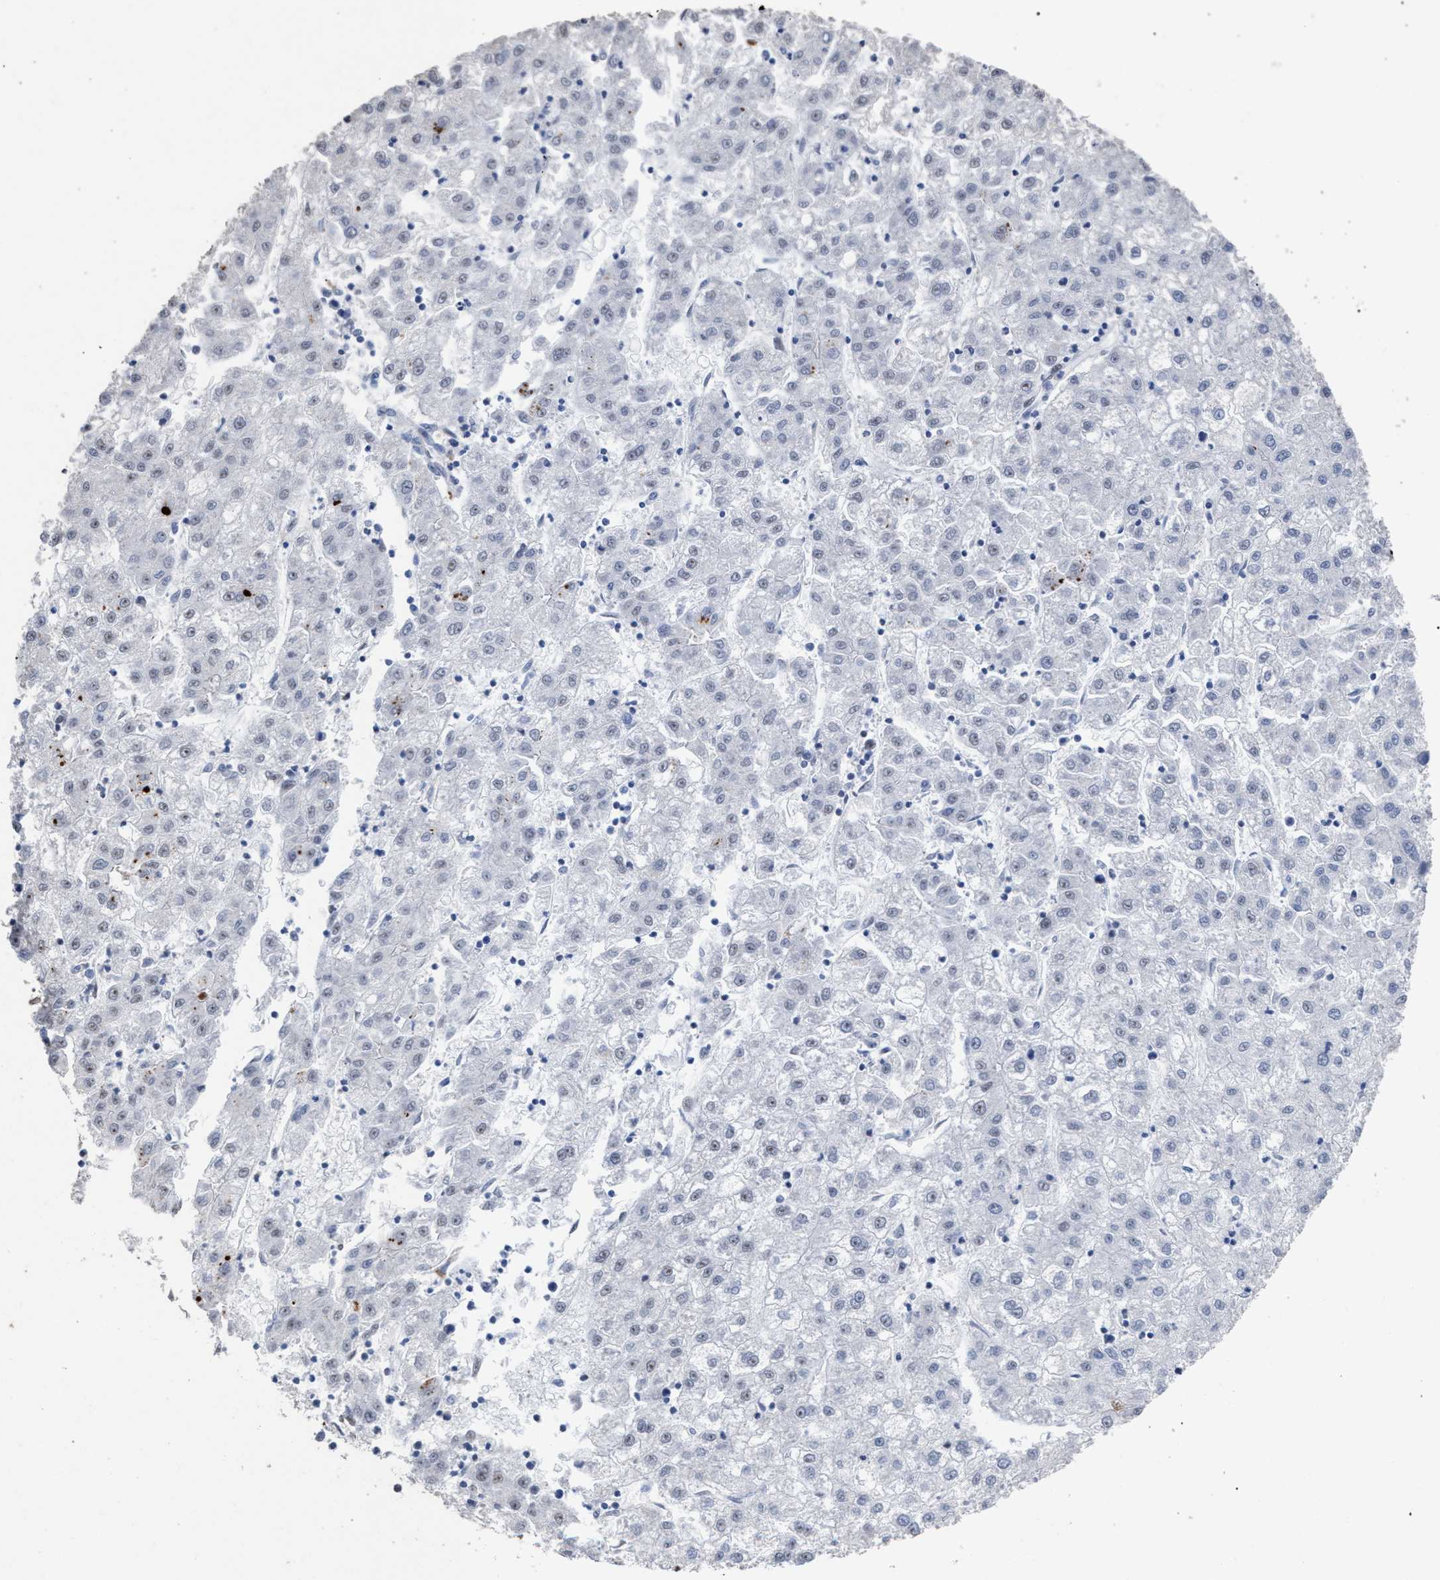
{"staining": {"intensity": "negative", "quantity": "none", "location": "none"}, "tissue": "liver cancer", "cell_type": "Tumor cells", "image_type": "cancer", "snomed": [{"axis": "morphology", "description": "Carcinoma, Hepatocellular, NOS"}, {"axis": "topography", "description": "Liver"}], "caption": "An image of human liver hepatocellular carcinoma is negative for staining in tumor cells.", "gene": "TP53BP1", "patient": {"sex": "male", "age": 72}}